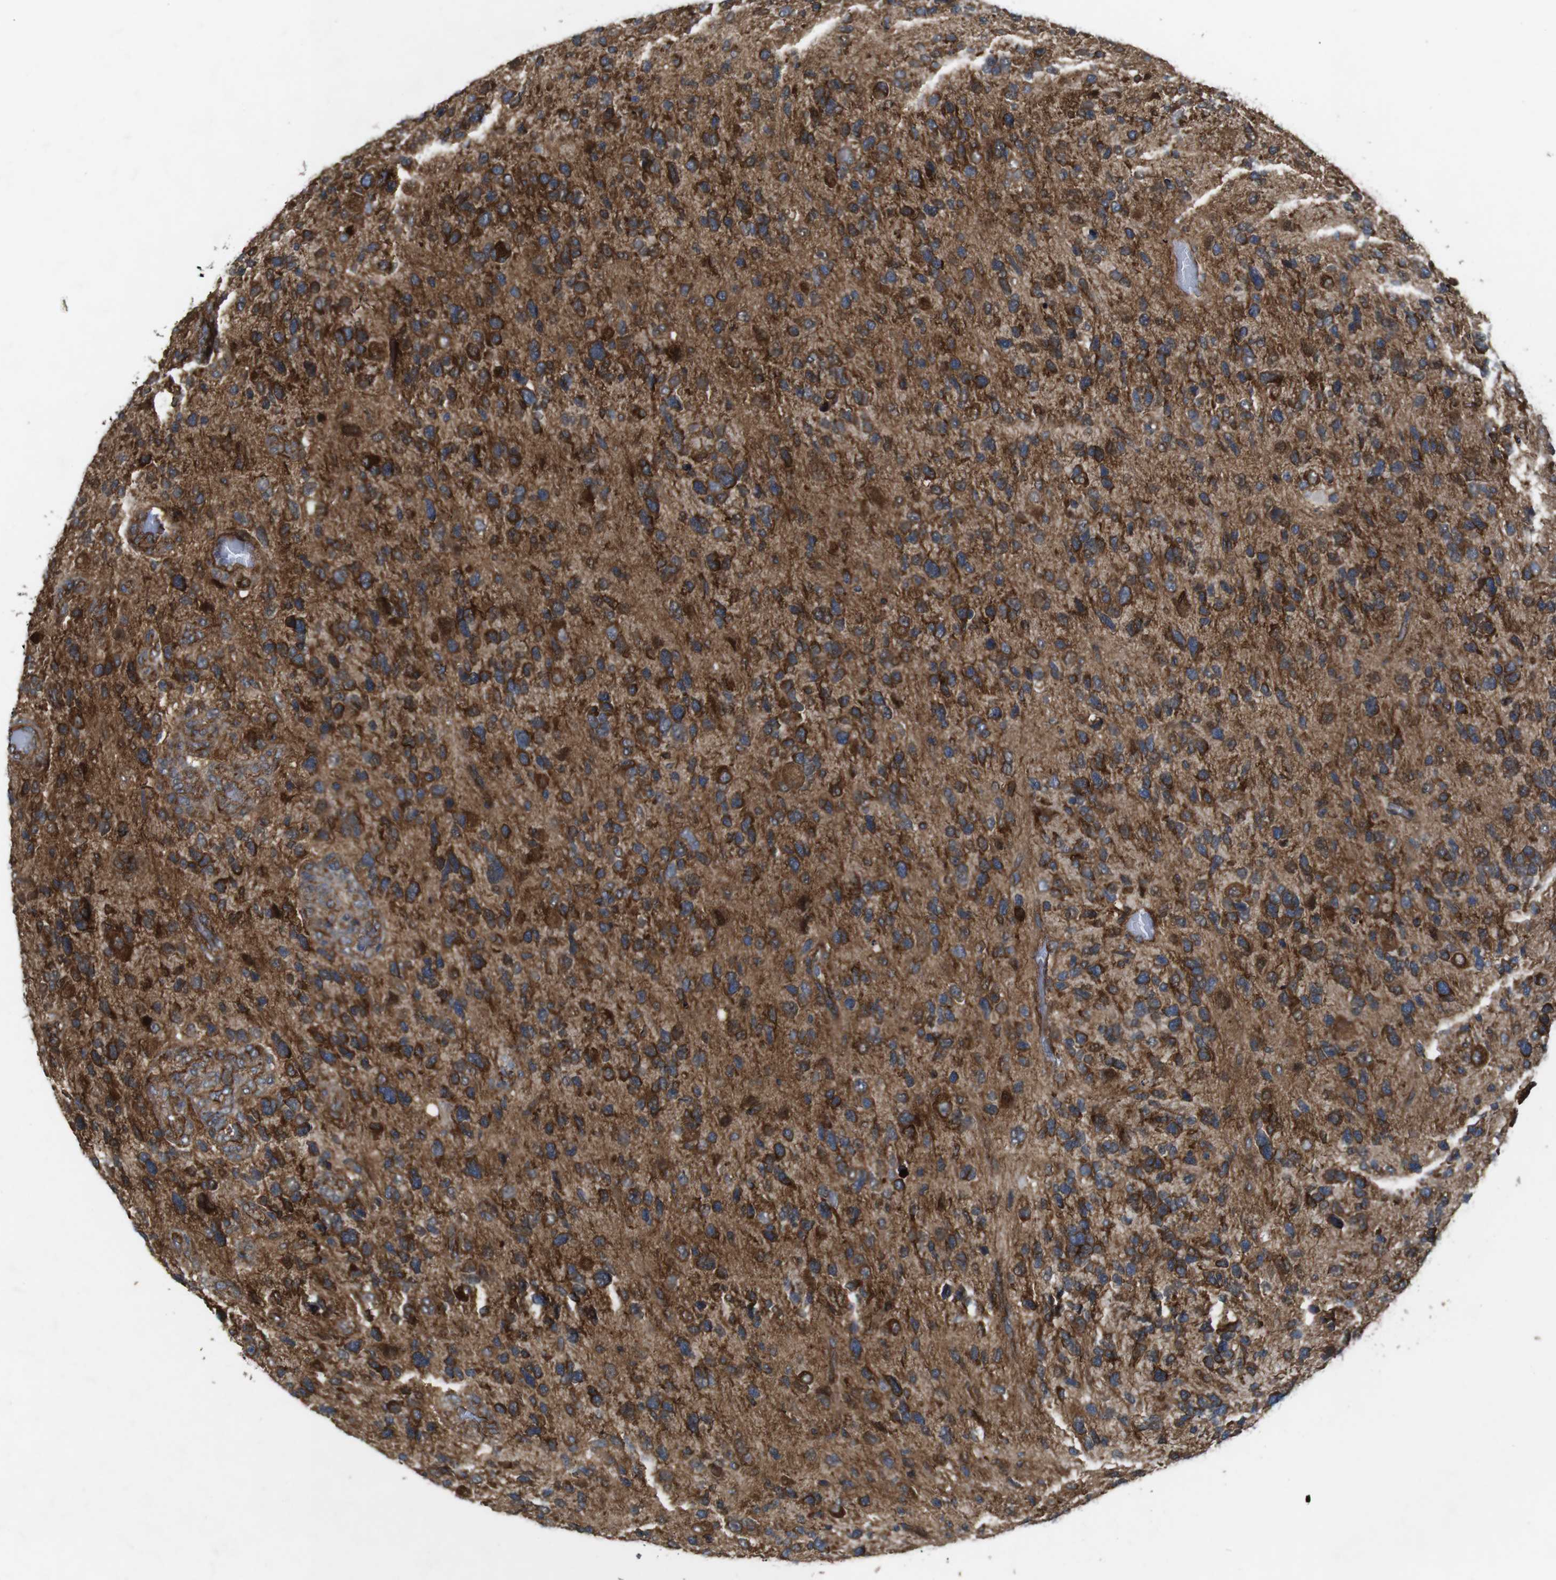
{"staining": {"intensity": "strong", "quantity": ">75%", "location": "cytoplasmic/membranous"}, "tissue": "glioma", "cell_type": "Tumor cells", "image_type": "cancer", "snomed": [{"axis": "morphology", "description": "Glioma, malignant, High grade"}, {"axis": "topography", "description": "Brain"}], "caption": "An image of glioma stained for a protein demonstrates strong cytoplasmic/membranous brown staining in tumor cells.", "gene": "PTGER4", "patient": {"sex": "female", "age": 58}}